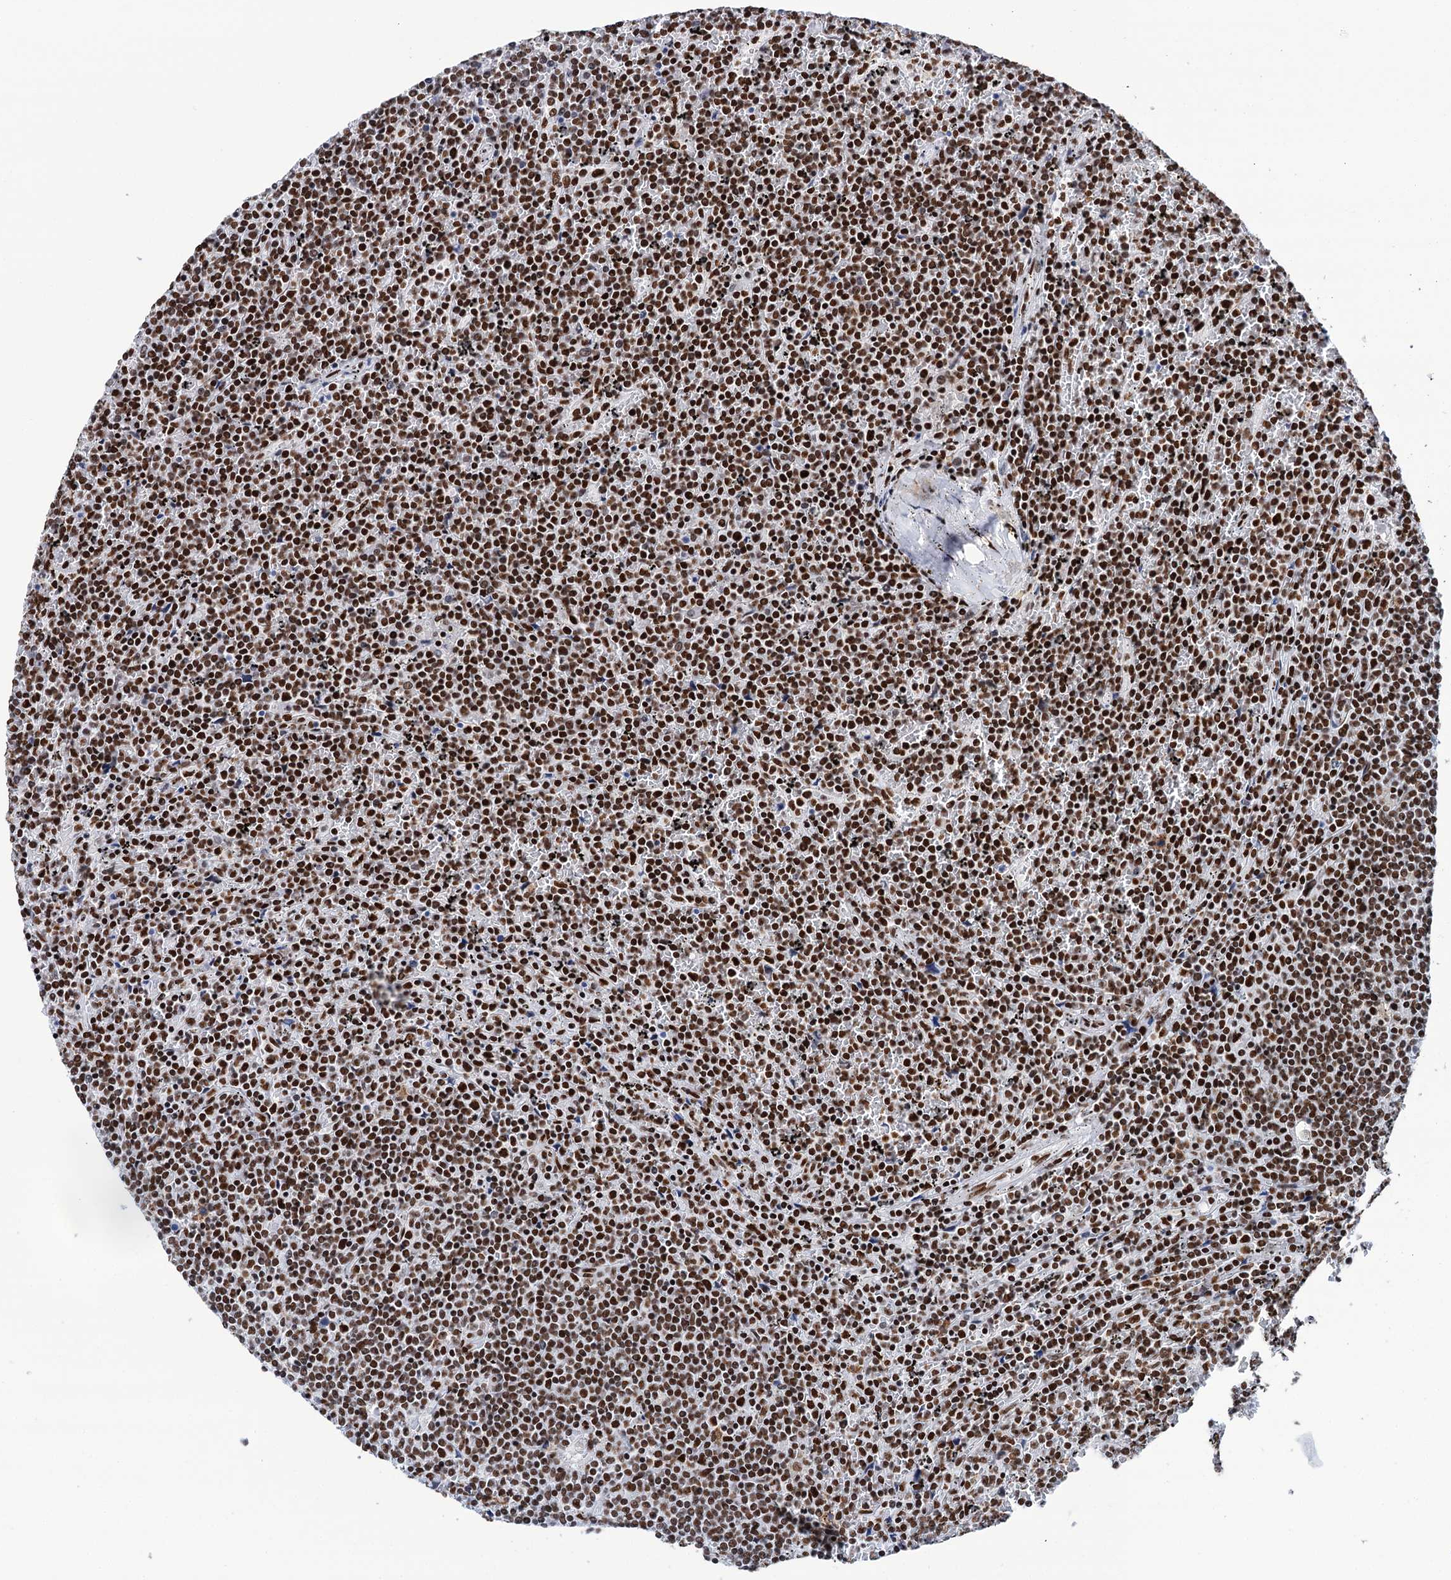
{"staining": {"intensity": "strong", "quantity": ">75%", "location": "nuclear"}, "tissue": "lymphoma", "cell_type": "Tumor cells", "image_type": "cancer", "snomed": [{"axis": "morphology", "description": "Malignant lymphoma, non-Hodgkin's type, Low grade"}, {"axis": "topography", "description": "Spleen"}], "caption": "Protein staining shows strong nuclear expression in about >75% of tumor cells in low-grade malignant lymphoma, non-Hodgkin's type.", "gene": "MATR3", "patient": {"sex": "female", "age": 19}}